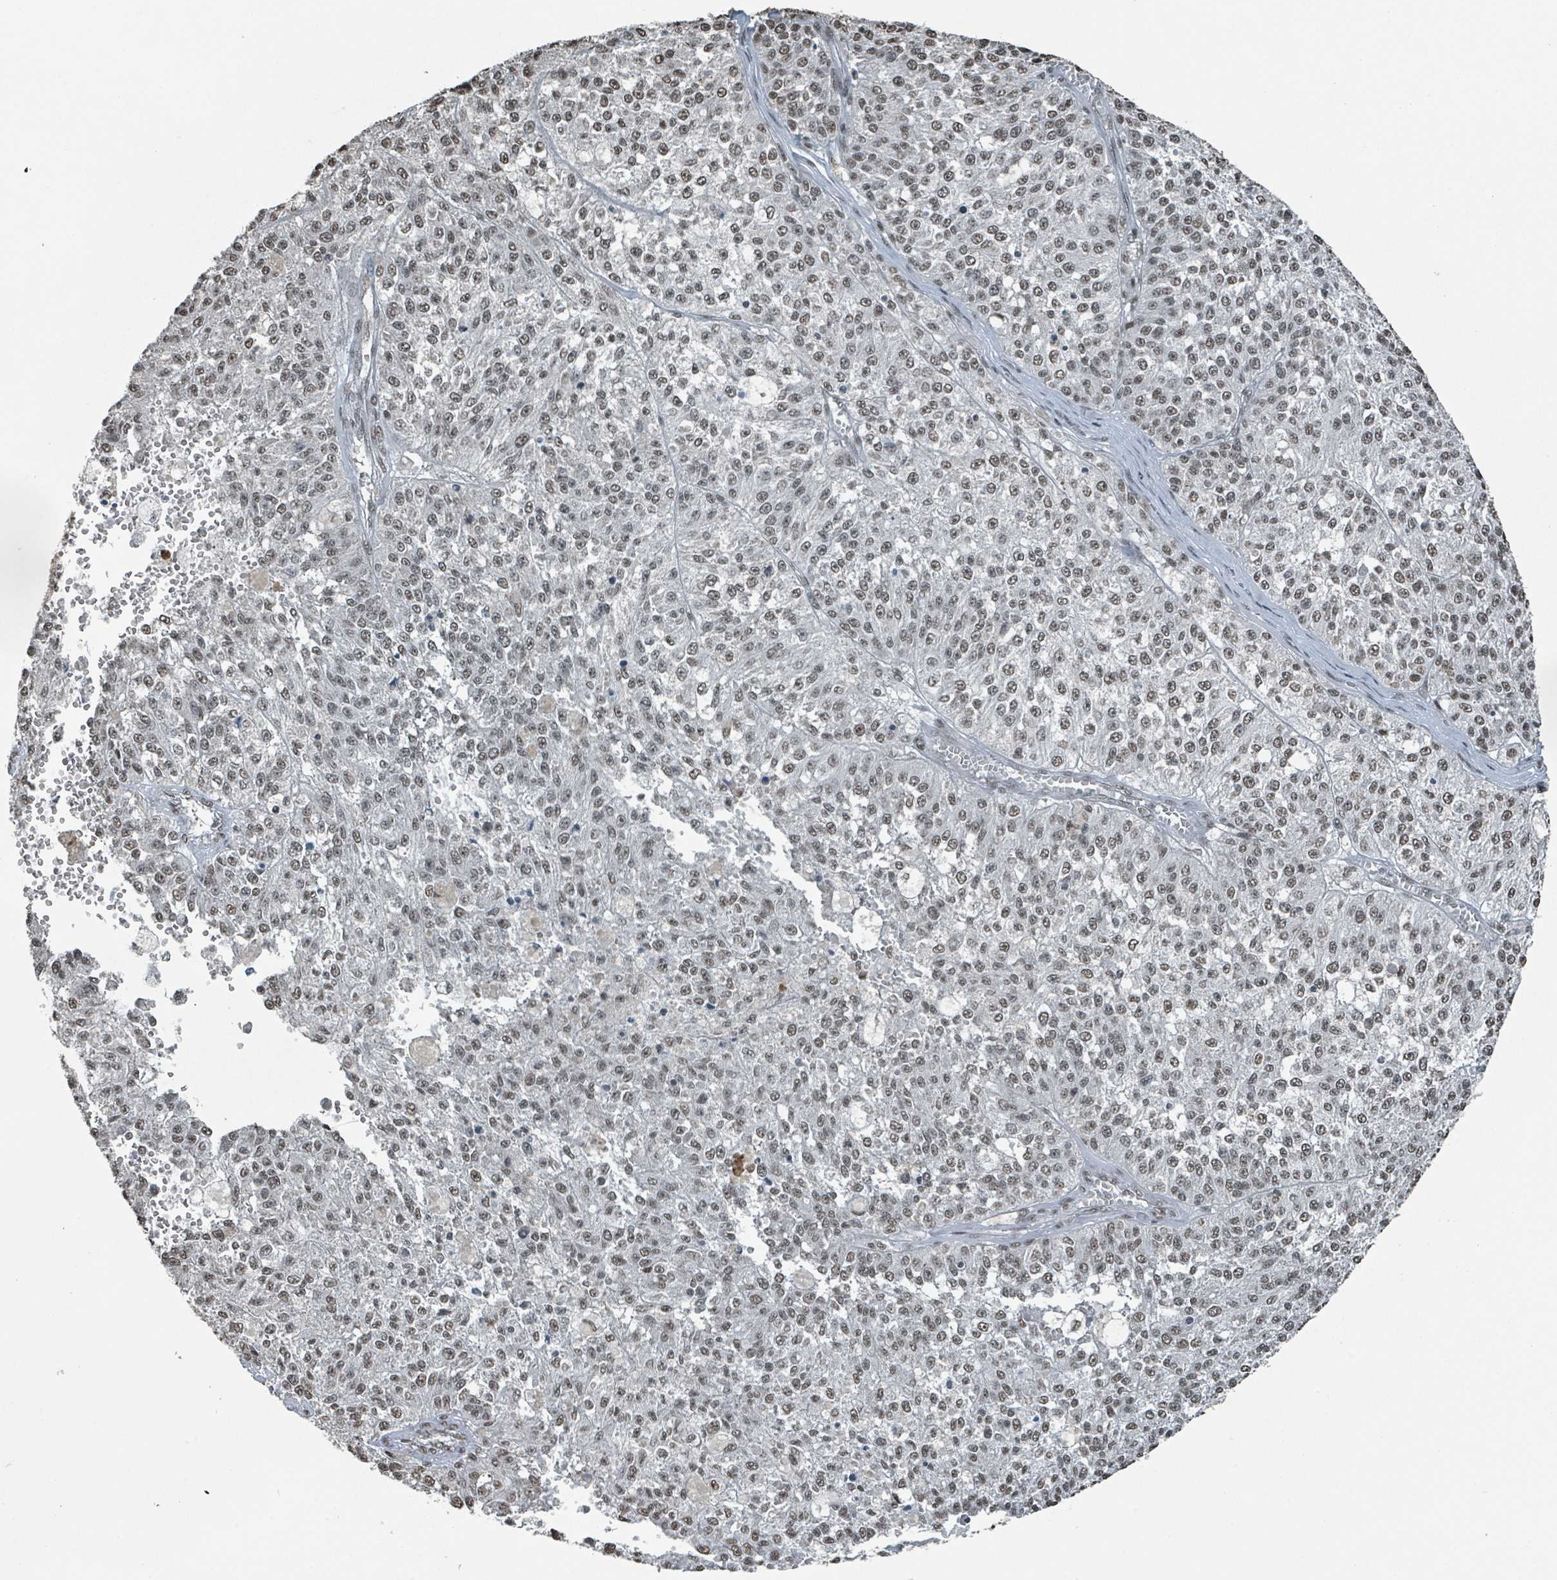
{"staining": {"intensity": "moderate", "quantity": ">75%", "location": "nuclear"}, "tissue": "melanoma", "cell_type": "Tumor cells", "image_type": "cancer", "snomed": [{"axis": "morphology", "description": "Malignant melanoma, NOS"}, {"axis": "topography", "description": "Skin"}], "caption": "Tumor cells demonstrate moderate nuclear expression in approximately >75% of cells in melanoma.", "gene": "PHIP", "patient": {"sex": "female", "age": 64}}